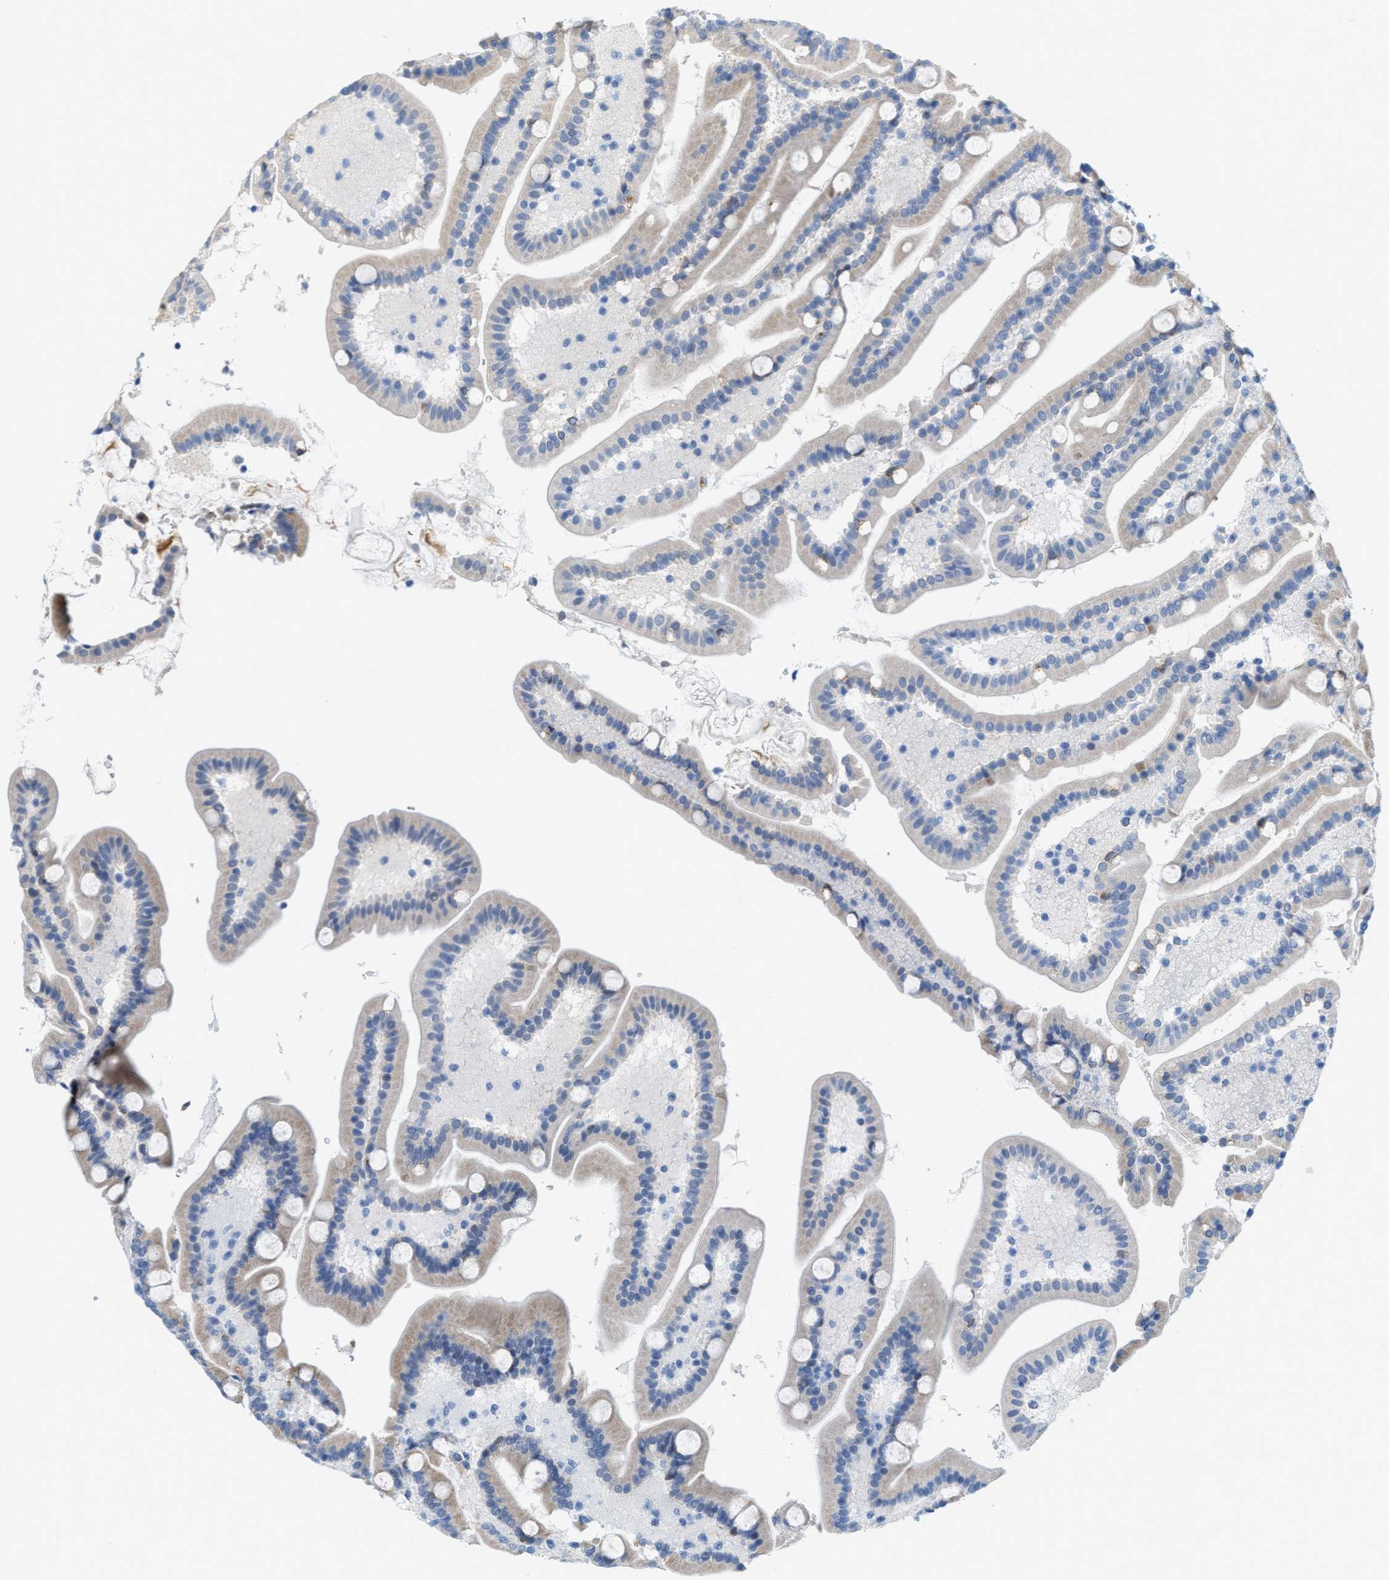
{"staining": {"intensity": "weak", "quantity": "25%-75%", "location": "cytoplasmic/membranous"}, "tissue": "duodenum", "cell_type": "Glandular cells", "image_type": "normal", "snomed": [{"axis": "morphology", "description": "Normal tissue, NOS"}, {"axis": "topography", "description": "Duodenum"}], "caption": "IHC of unremarkable human duodenum shows low levels of weak cytoplasmic/membranous staining in about 25%-75% of glandular cells.", "gene": "KIFC3", "patient": {"sex": "male", "age": 54}}